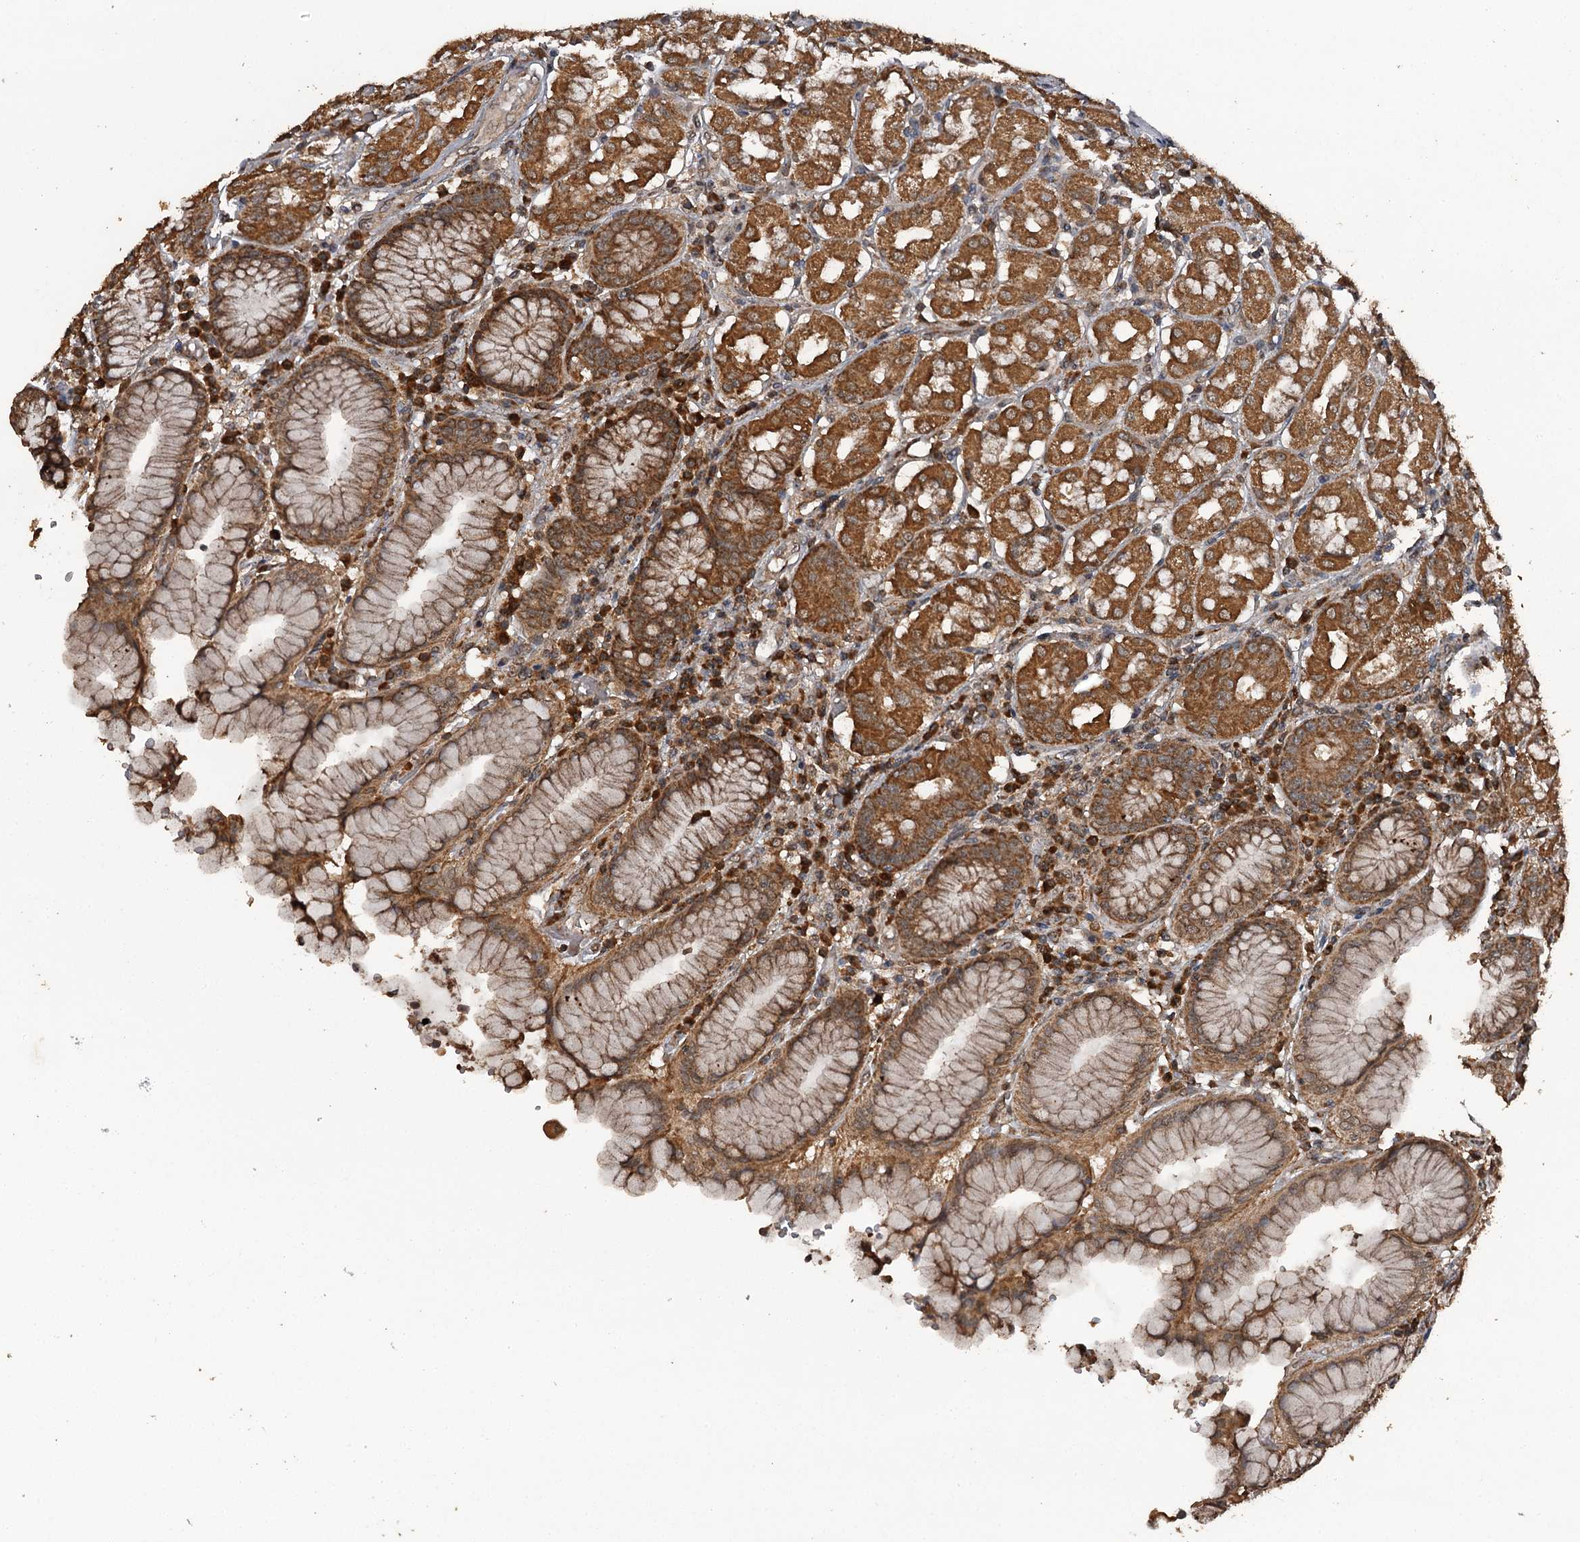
{"staining": {"intensity": "strong", "quantity": ">75%", "location": "cytoplasmic/membranous"}, "tissue": "stomach", "cell_type": "Glandular cells", "image_type": "normal", "snomed": [{"axis": "morphology", "description": "Normal tissue, NOS"}, {"axis": "topography", "description": "Stomach"}, {"axis": "topography", "description": "Stomach, lower"}], "caption": "Brown immunohistochemical staining in benign stomach exhibits strong cytoplasmic/membranous positivity in about >75% of glandular cells.", "gene": "WIPI1", "patient": {"sex": "female", "age": 56}}